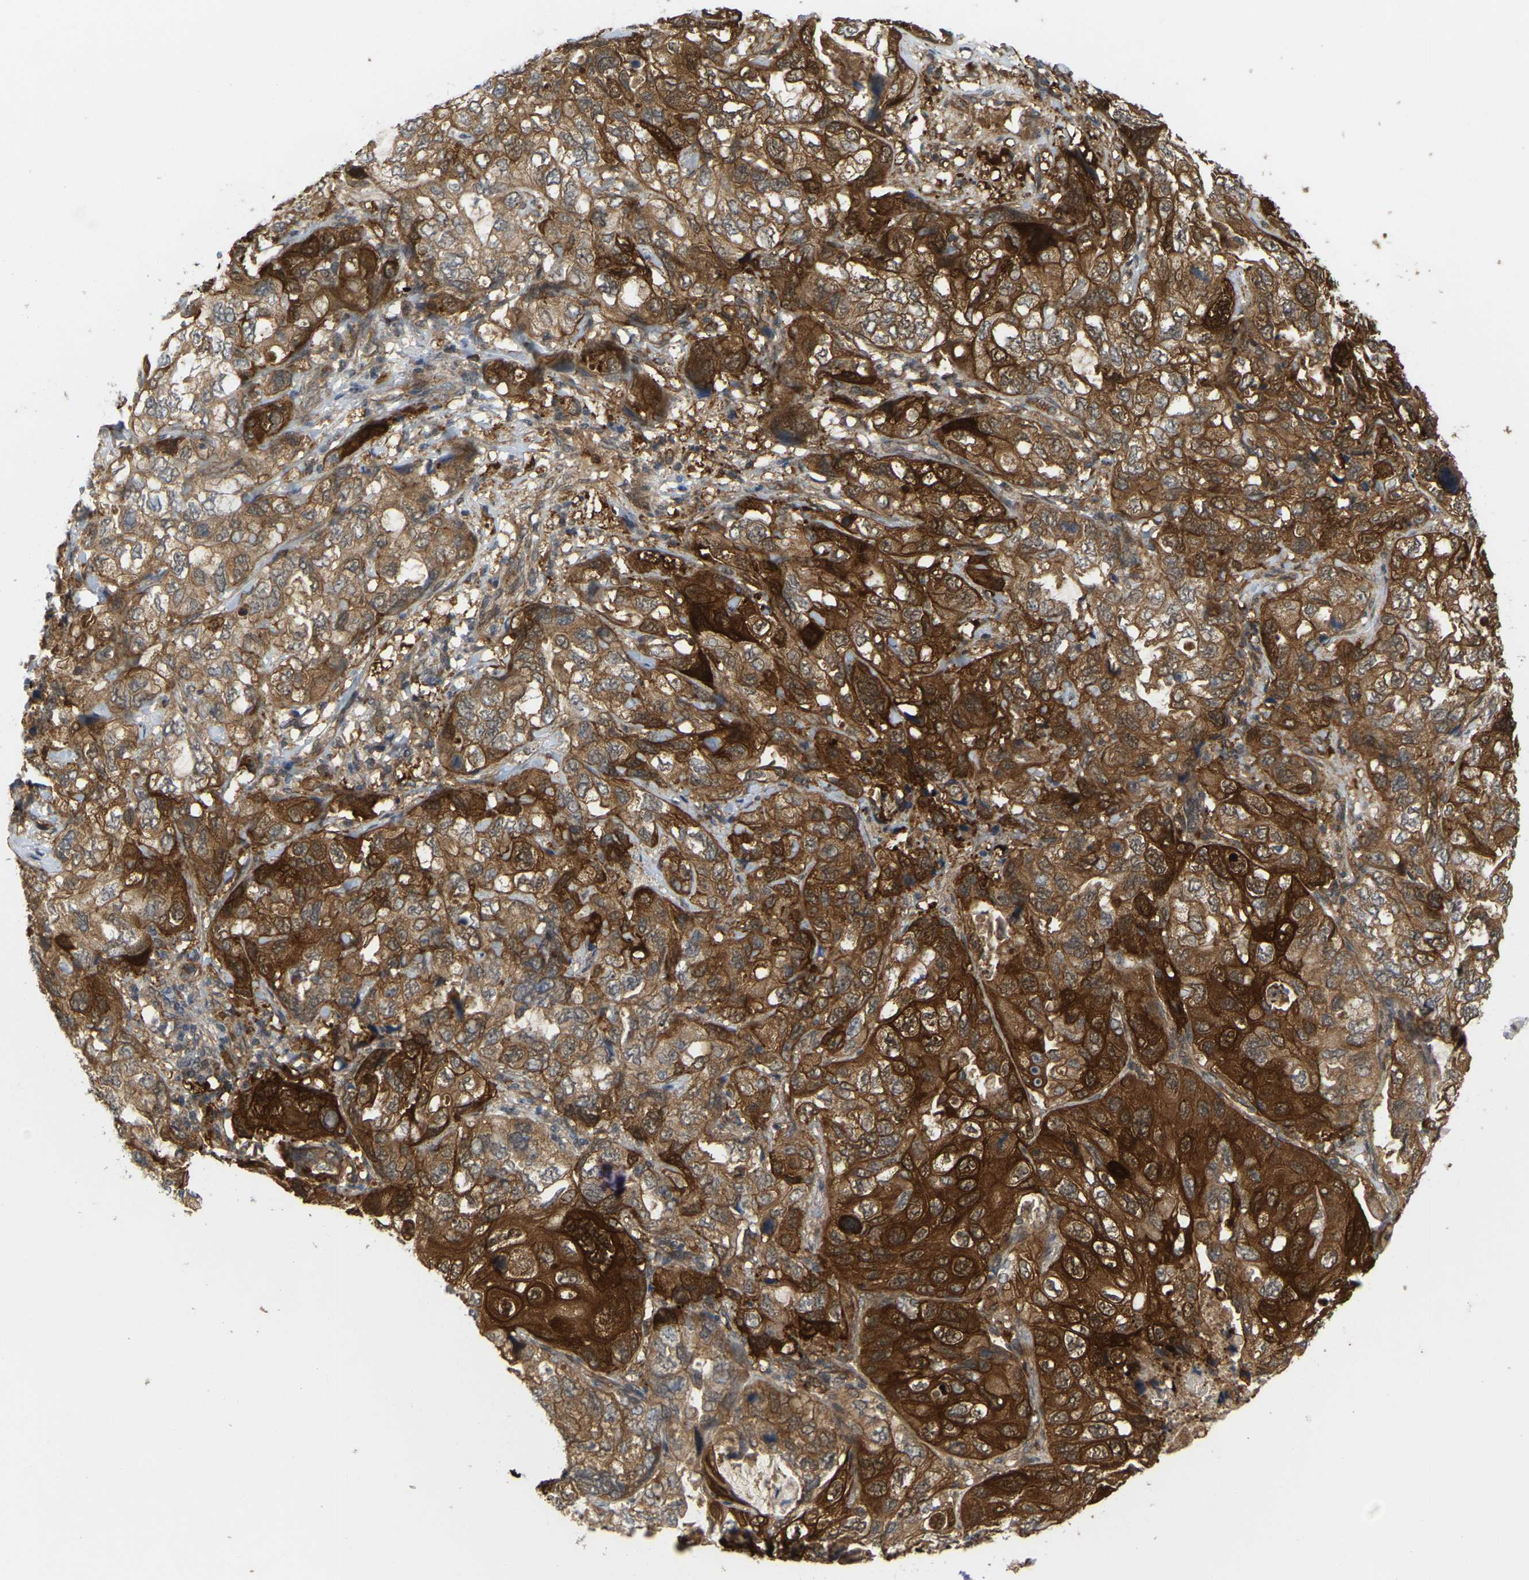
{"staining": {"intensity": "strong", "quantity": ">75%", "location": "cytoplasmic/membranous"}, "tissue": "lung cancer", "cell_type": "Tumor cells", "image_type": "cancer", "snomed": [{"axis": "morphology", "description": "Squamous cell carcinoma, NOS"}, {"axis": "topography", "description": "Lung"}], "caption": "Immunohistochemistry histopathology image of neoplastic tissue: human squamous cell carcinoma (lung) stained using IHC shows high levels of strong protein expression localized specifically in the cytoplasmic/membranous of tumor cells, appearing as a cytoplasmic/membranous brown color.", "gene": "SERPINB5", "patient": {"sex": "female", "age": 73}}